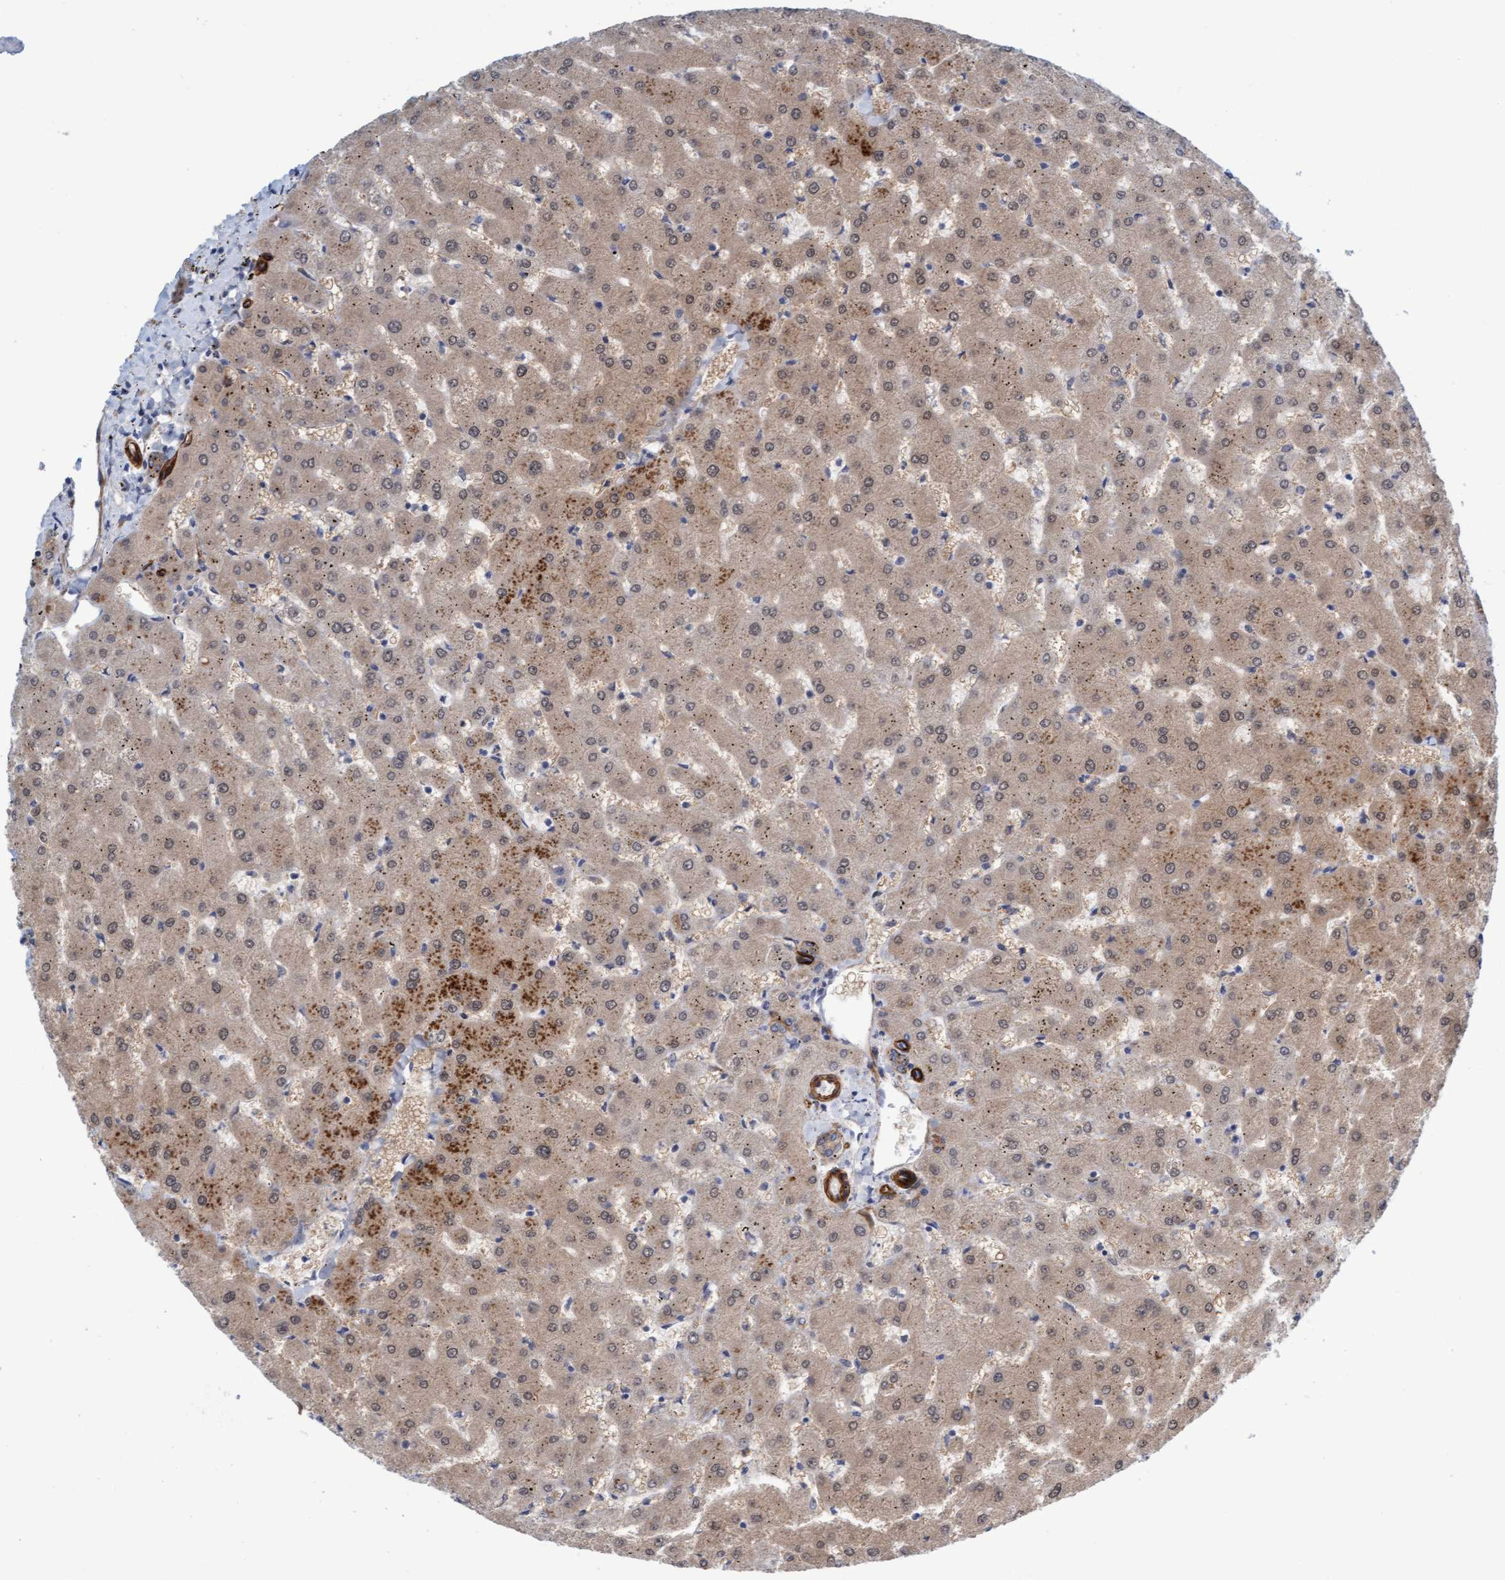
{"staining": {"intensity": "weak", "quantity": "25%-75%", "location": "cytoplasmic/membranous"}, "tissue": "liver", "cell_type": "Cholangiocytes", "image_type": "normal", "snomed": [{"axis": "morphology", "description": "Normal tissue, NOS"}, {"axis": "topography", "description": "Liver"}], "caption": "Immunohistochemical staining of unremarkable human liver demonstrates weak cytoplasmic/membranous protein staining in about 25%-75% of cholangiocytes. Nuclei are stained in blue.", "gene": "TSTD2", "patient": {"sex": "female", "age": 63}}